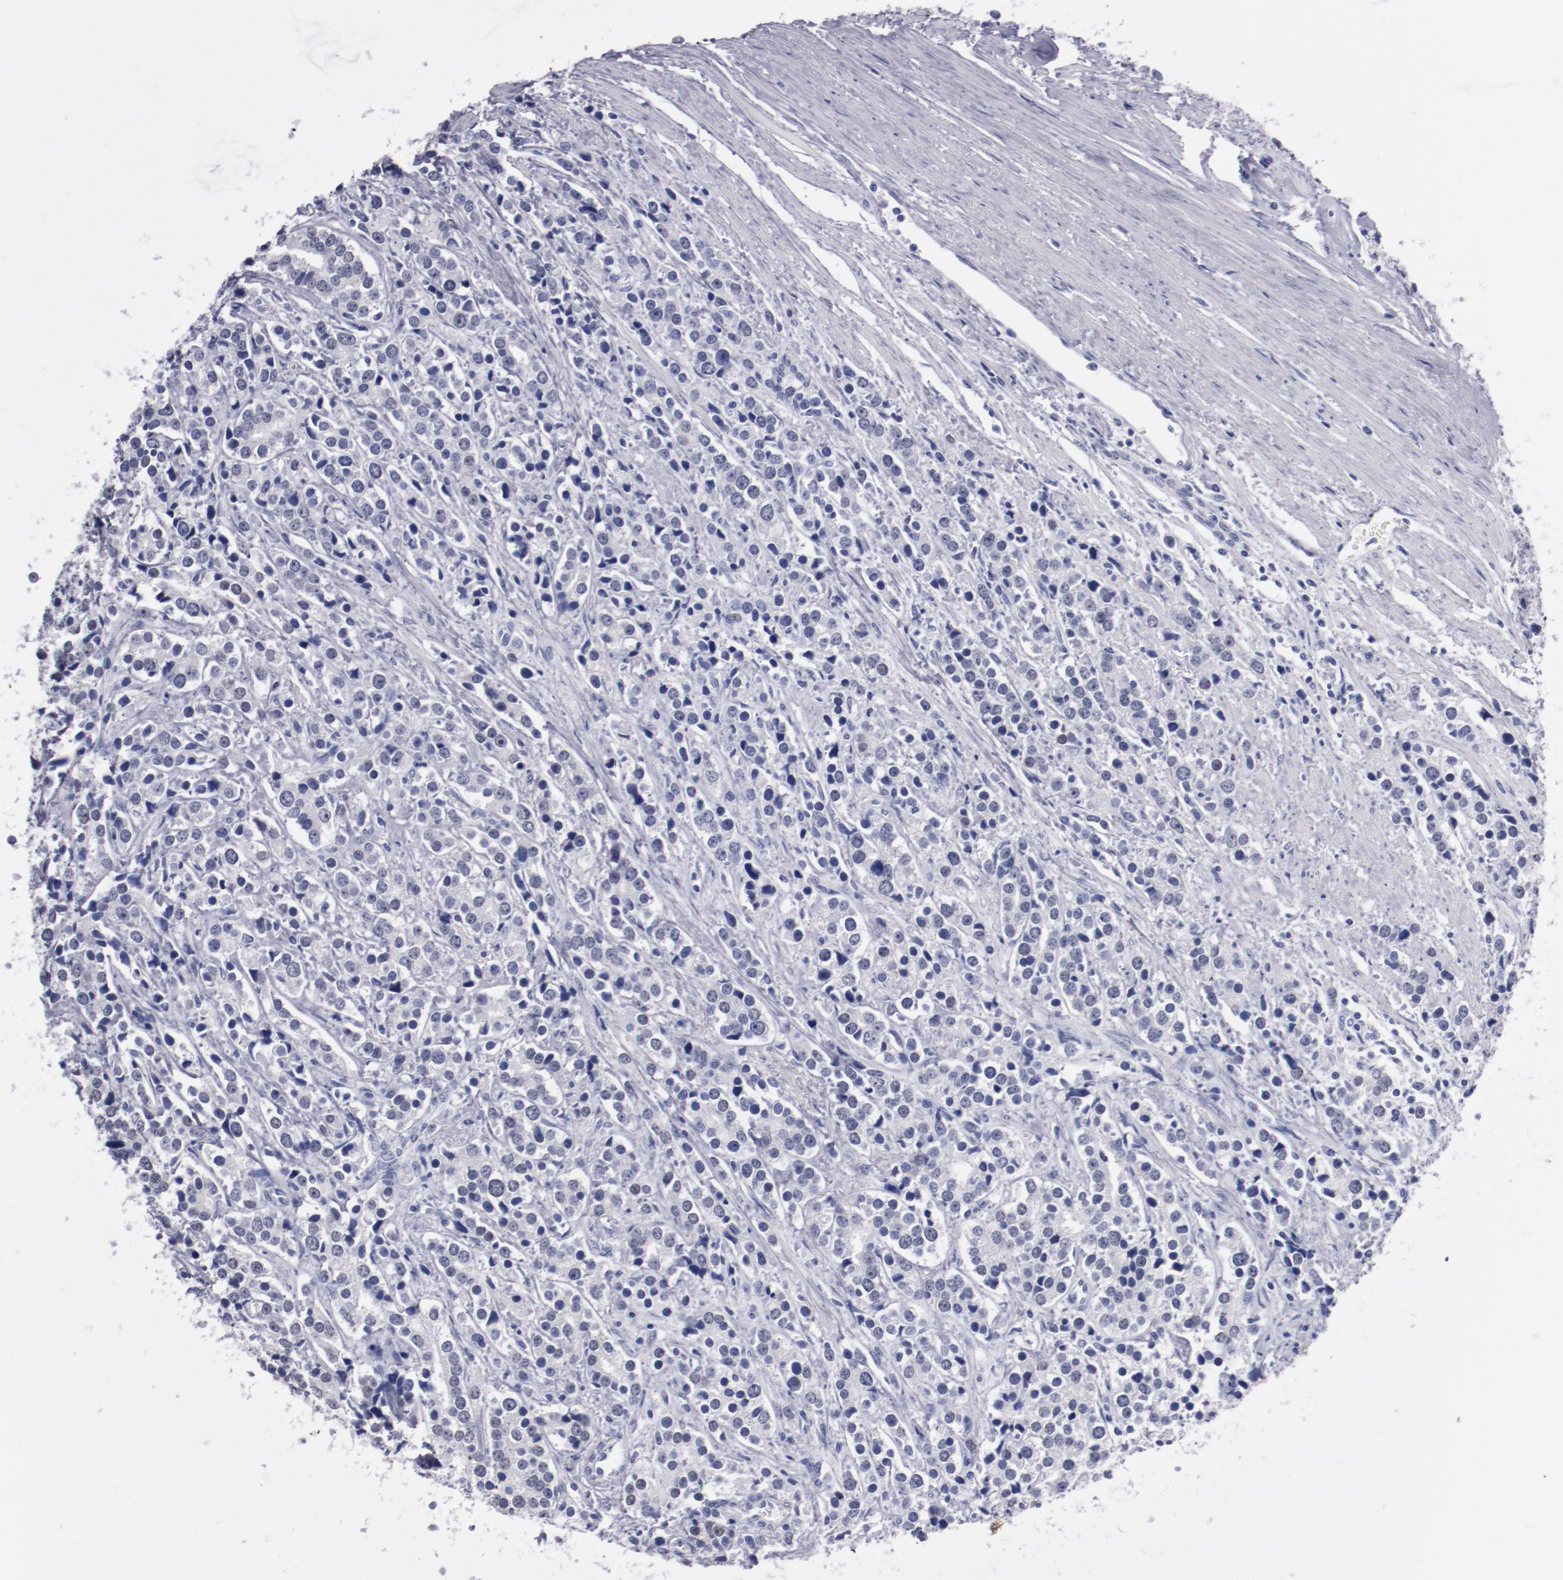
{"staining": {"intensity": "negative", "quantity": "none", "location": "none"}, "tissue": "prostate cancer", "cell_type": "Tumor cells", "image_type": "cancer", "snomed": [{"axis": "morphology", "description": "Adenocarcinoma, High grade"}, {"axis": "topography", "description": "Prostate"}], "caption": "Immunohistochemistry (IHC) of prostate high-grade adenocarcinoma shows no expression in tumor cells.", "gene": "HNF1B", "patient": {"sex": "male", "age": 71}}